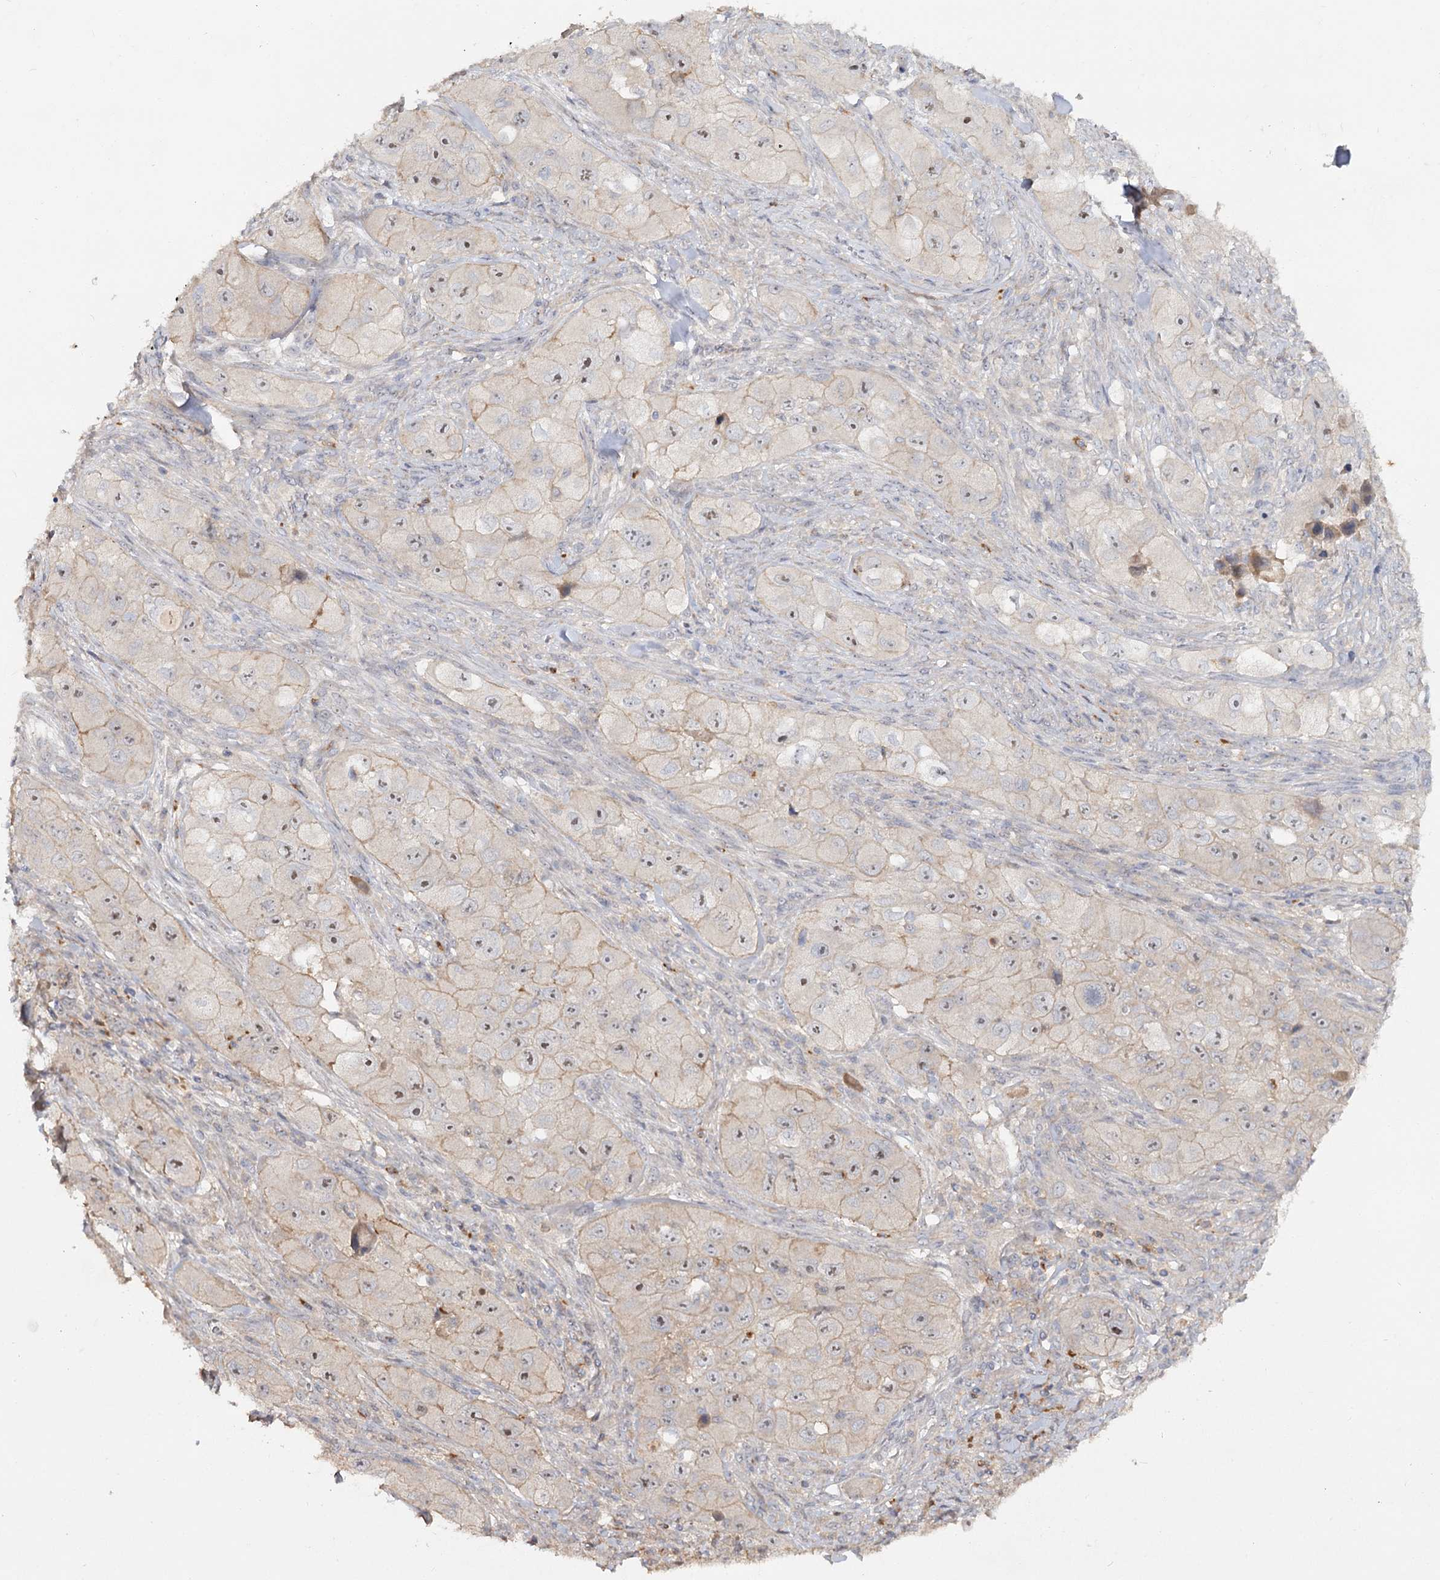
{"staining": {"intensity": "weak", "quantity": "25%-75%", "location": "nuclear"}, "tissue": "skin cancer", "cell_type": "Tumor cells", "image_type": "cancer", "snomed": [{"axis": "morphology", "description": "Squamous cell carcinoma, NOS"}, {"axis": "topography", "description": "Skin"}, {"axis": "topography", "description": "Subcutis"}], "caption": "DAB immunohistochemical staining of skin squamous cell carcinoma reveals weak nuclear protein staining in approximately 25%-75% of tumor cells. (brown staining indicates protein expression, while blue staining denotes nuclei).", "gene": "ANGPTL5", "patient": {"sex": "male", "age": 73}}